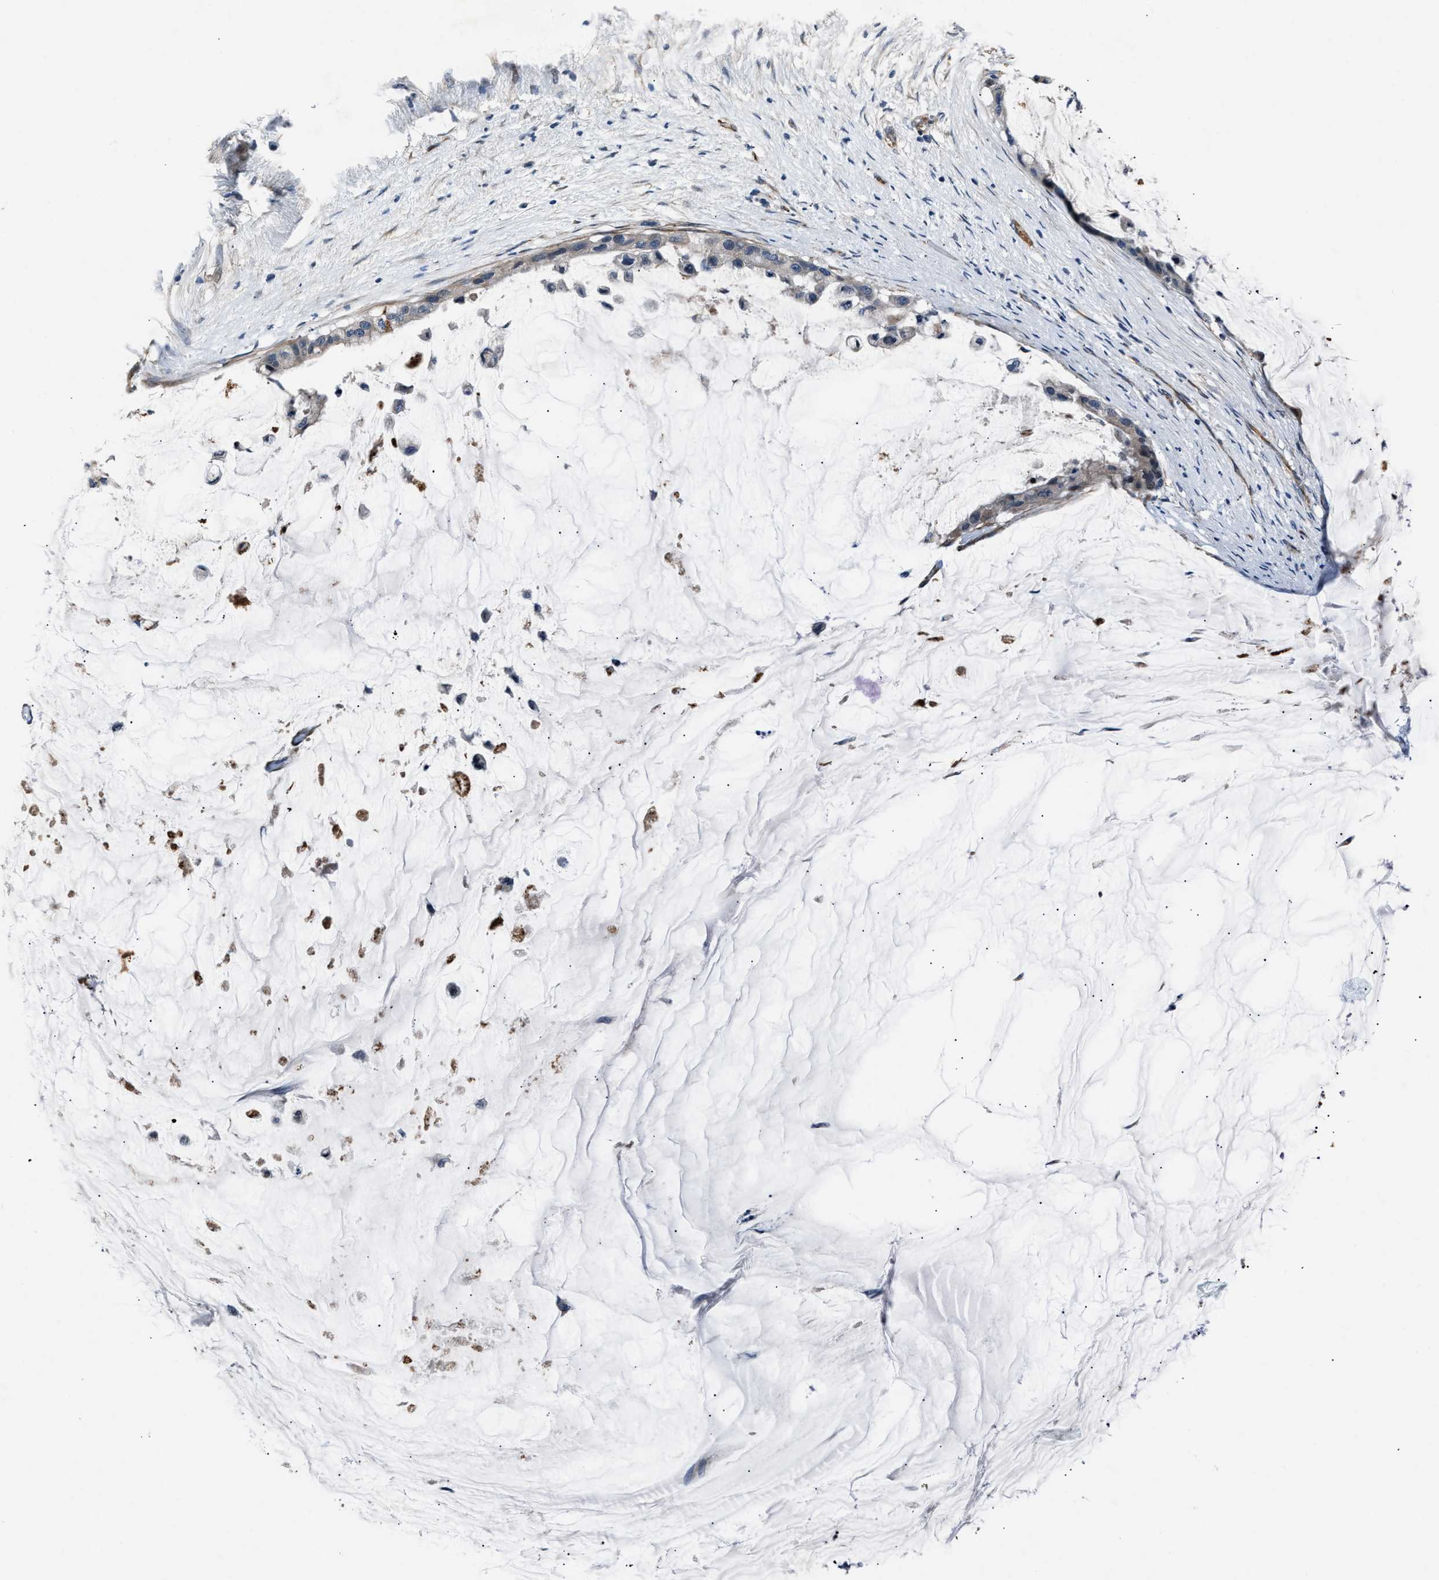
{"staining": {"intensity": "negative", "quantity": "none", "location": "none"}, "tissue": "pancreatic cancer", "cell_type": "Tumor cells", "image_type": "cancer", "snomed": [{"axis": "morphology", "description": "Adenocarcinoma, NOS"}, {"axis": "topography", "description": "Pancreas"}], "caption": "An image of human pancreatic cancer (adenocarcinoma) is negative for staining in tumor cells.", "gene": "MPDZ", "patient": {"sex": "male", "age": 41}}